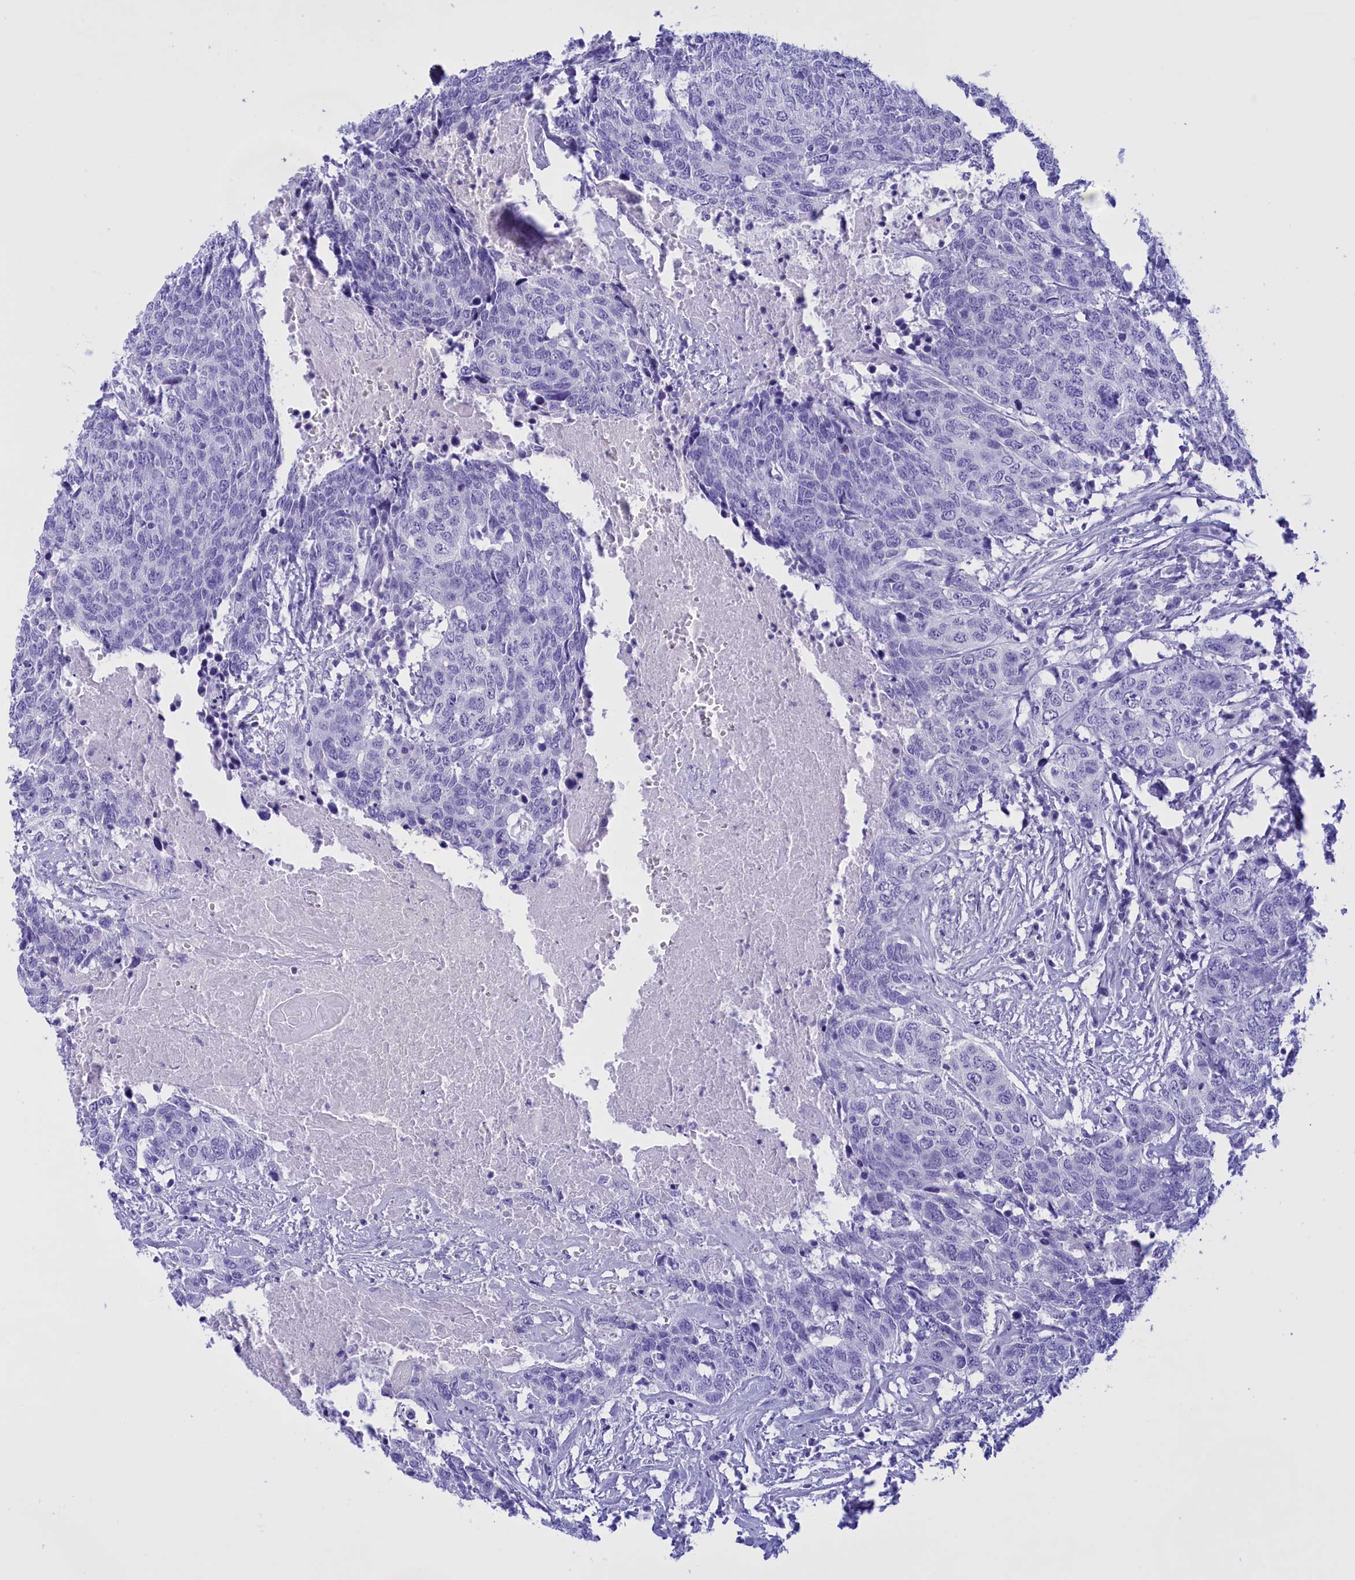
{"staining": {"intensity": "negative", "quantity": "none", "location": "none"}, "tissue": "head and neck cancer", "cell_type": "Tumor cells", "image_type": "cancer", "snomed": [{"axis": "morphology", "description": "Squamous cell carcinoma, NOS"}, {"axis": "topography", "description": "Head-Neck"}], "caption": "High power microscopy histopathology image of an immunohistochemistry (IHC) image of head and neck cancer (squamous cell carcinoma), revealing no significant staining in tumor cells.", "gene": "BRI3", "patient": {"sex": "male", "age": 66}}